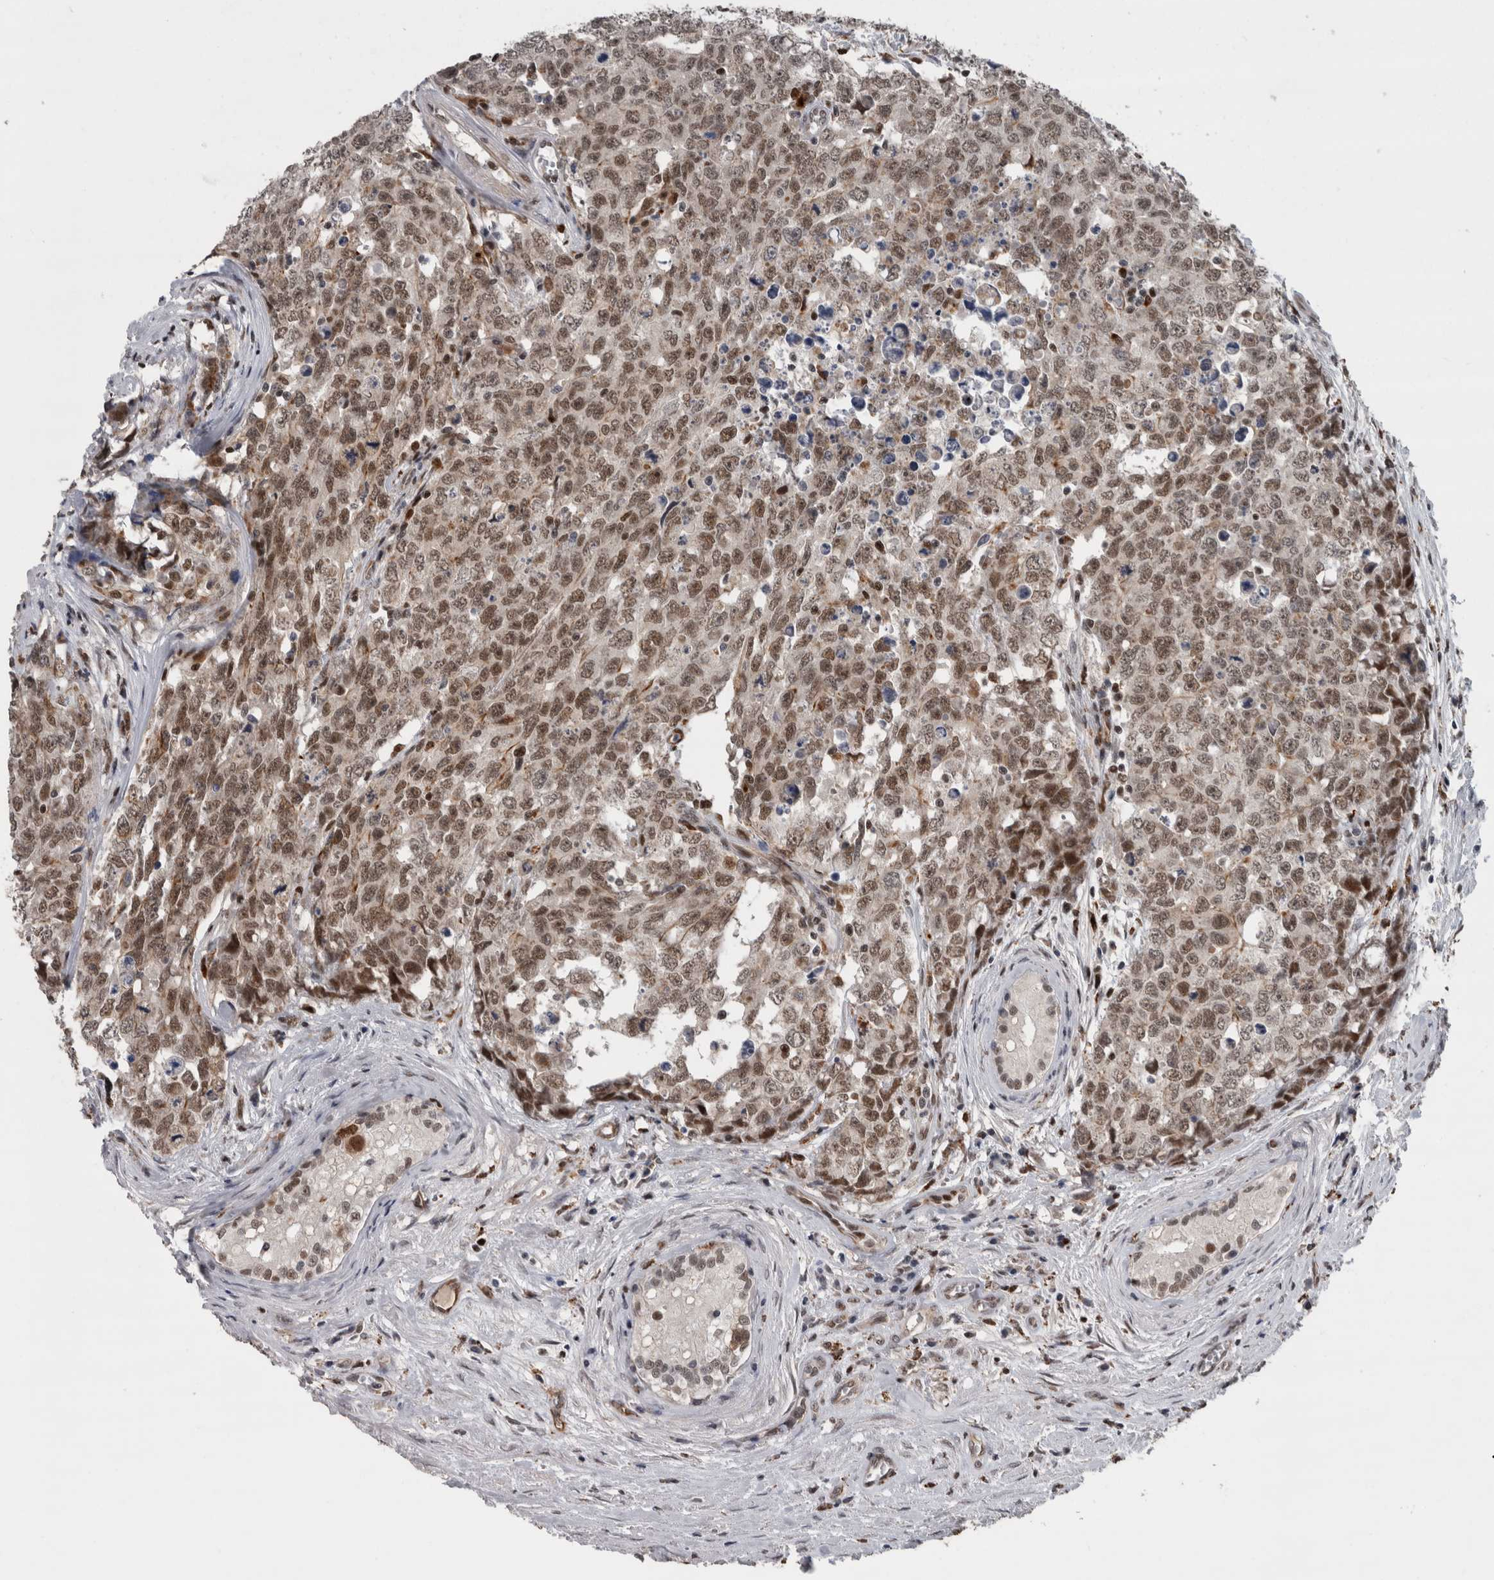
{"staining": {"intensity": "moderate", "quantity": ">75%", "location": "nuclear"}, "tissue": "testis cancer", "cell_type": "Tumor cells", "image_type": "cancer", "snomed": [{"axis": "morphology", "description": "Carcinoma, Embryonal, NOS"}, {"axis": "topography", "description": "Testis"}], "caption": "A photomicrograph showing moderate nuclear expression in approximately >75% of tumor cells in testis cancer, as visualized by brown immunohistochemical staining.", "gene": "POLD2", "patient": {"sex": "male", "age": 28}}